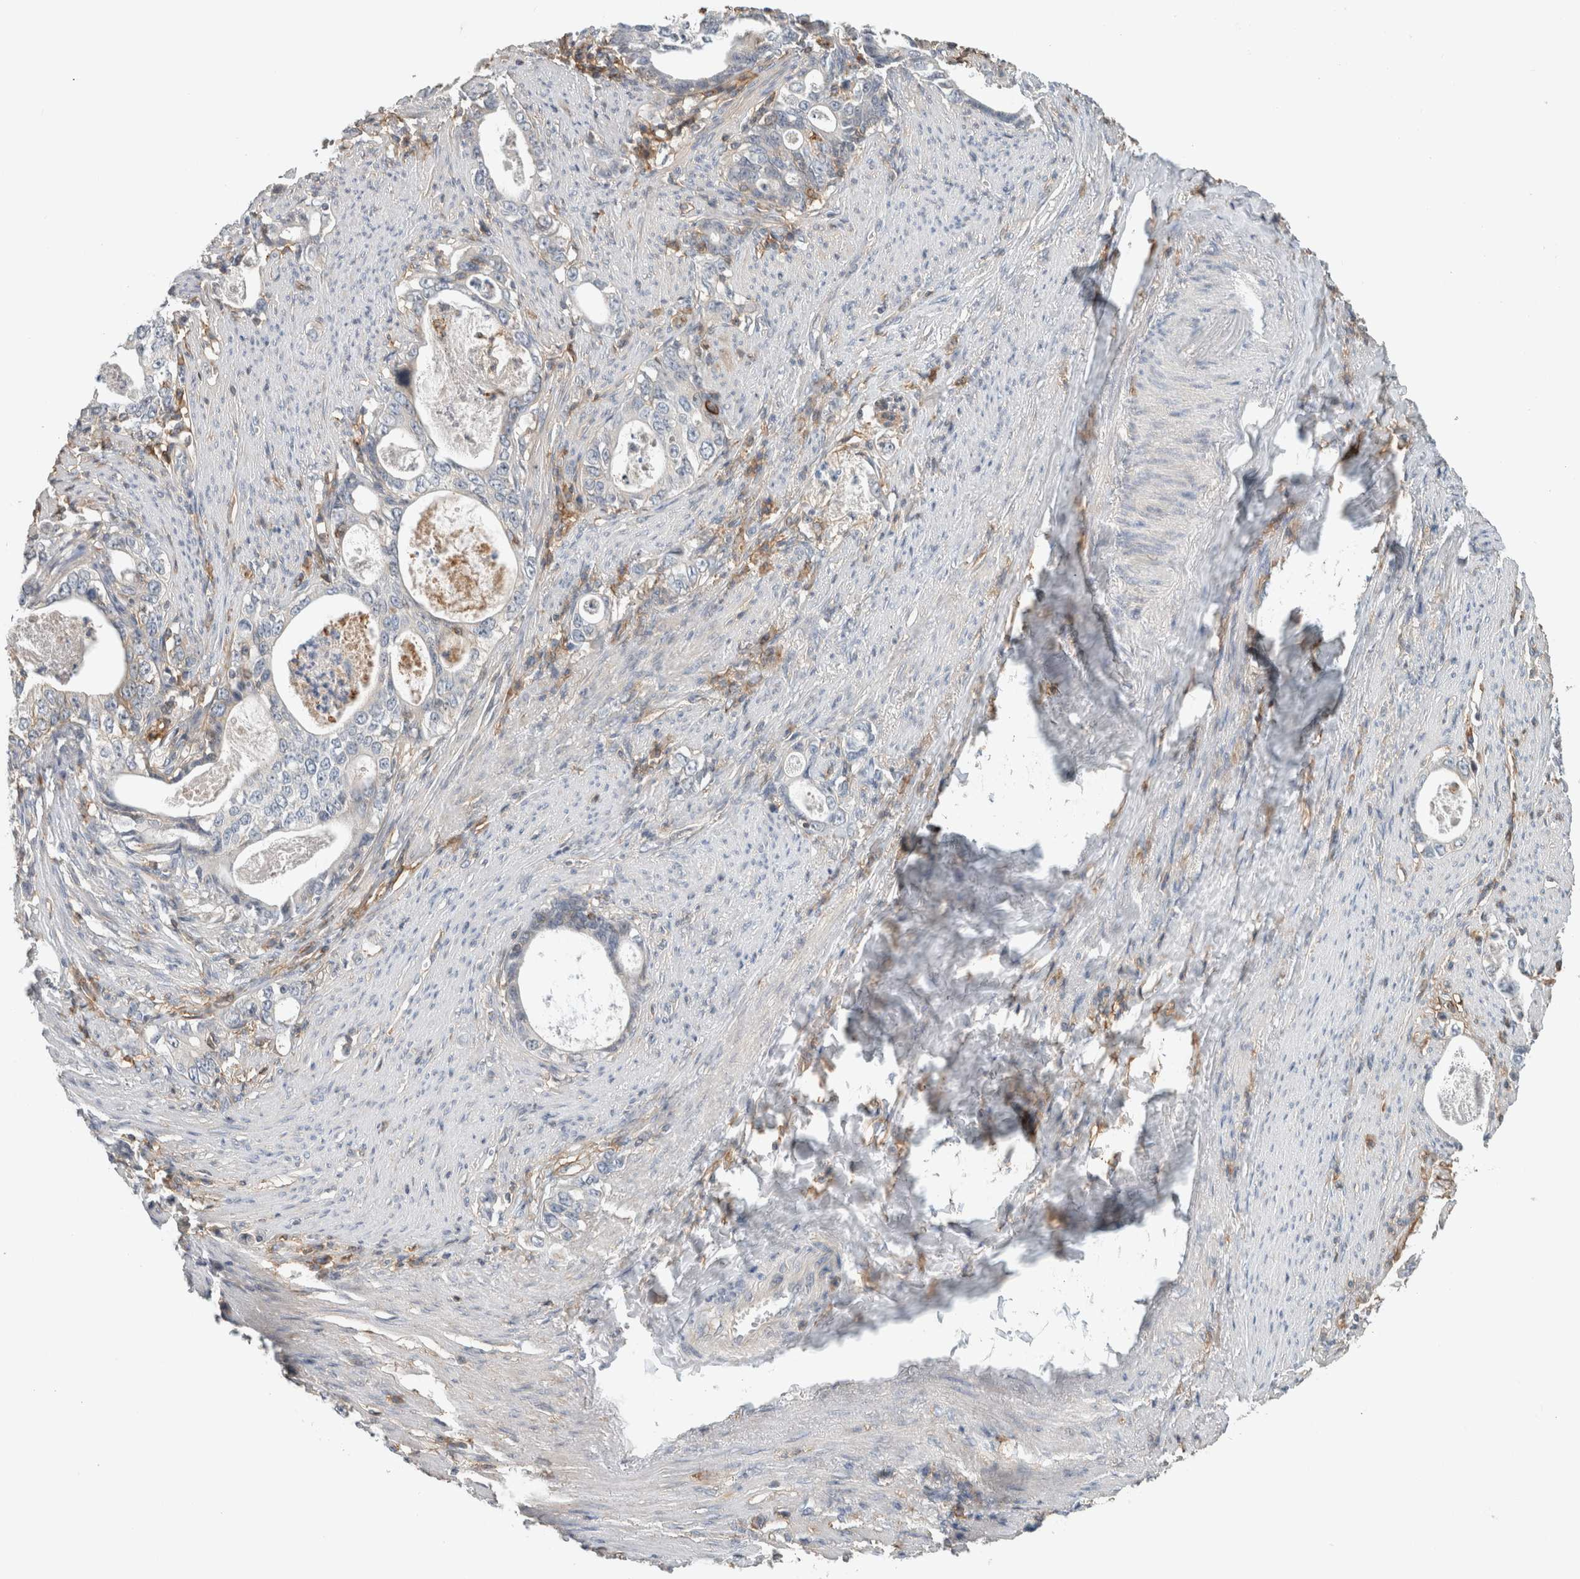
{"staining": {"intensity": "negative", "quantity": "none", "location": "none"}, "tissue": "stomach cancer", "cell_type": "Tumor cells", "image_type": "cancer", "snomed": [{"axis": "morphology", "description": "Adenocarcinoma, NOS"}, {"axis": "topography", "description": "Stomach, lower"}], "caption": "A histopathology image of human stomach cancer is negative for staining in tumor cells.", "gene": "ERCC6L2", "patient": {"sex": "female", "age": 72}}